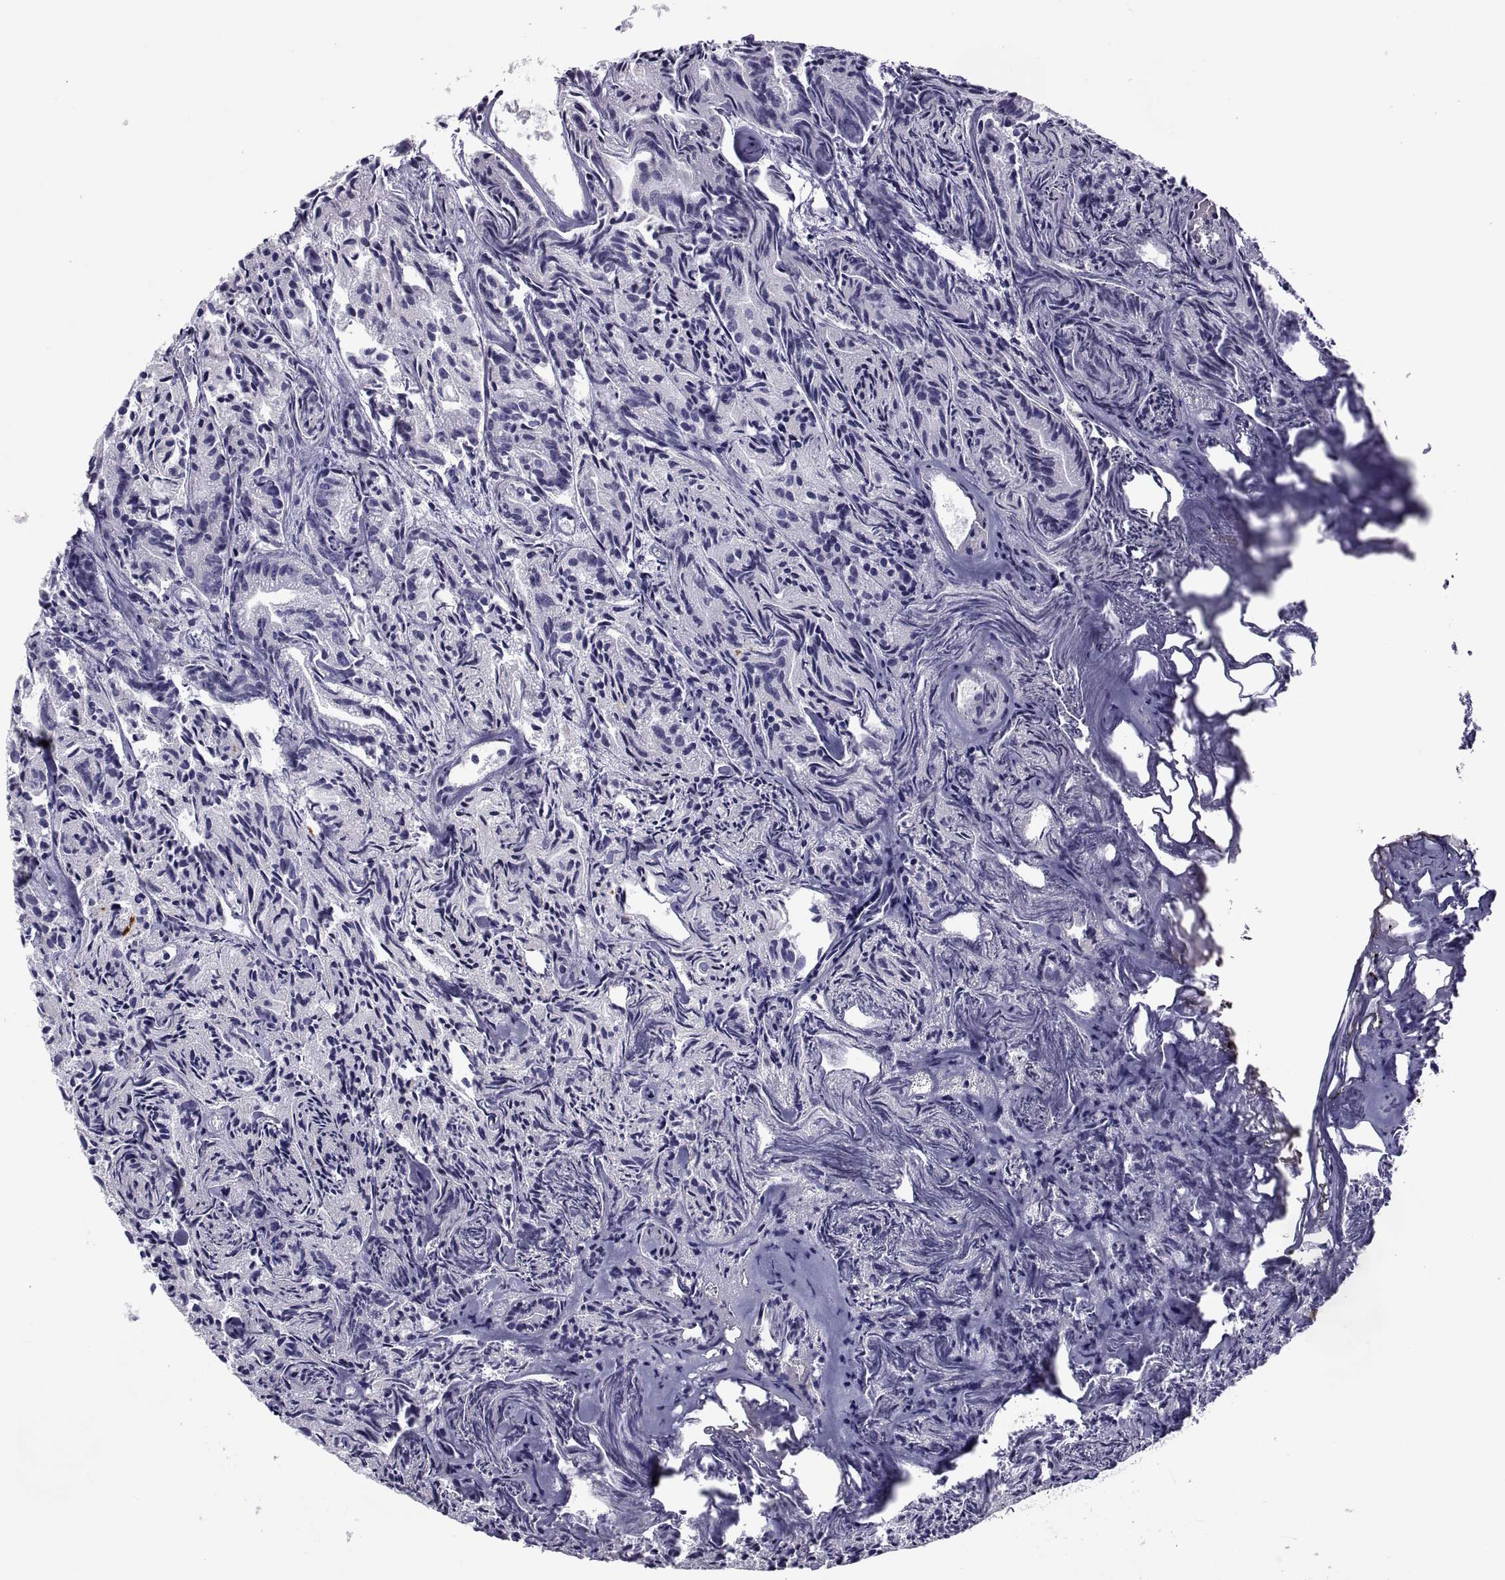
{"staining": {"intensity": "negative", "quantity": "none", "location": "none"}, "tissue": "prostate cancer", "cell_type": "Tumor cells", "image_type": "cancer", "snomed": [{"axis": "morphology", "description": "Adenocarcinoma, Medium grade"}, {"axis": "topography", "description": "Prostate"}], "caption": "The histopathology image shows no significant positivity in tumor cells of prostate cancer.", "gene": "TMEM158", "patient": {"sex": "male", "age": 74}}